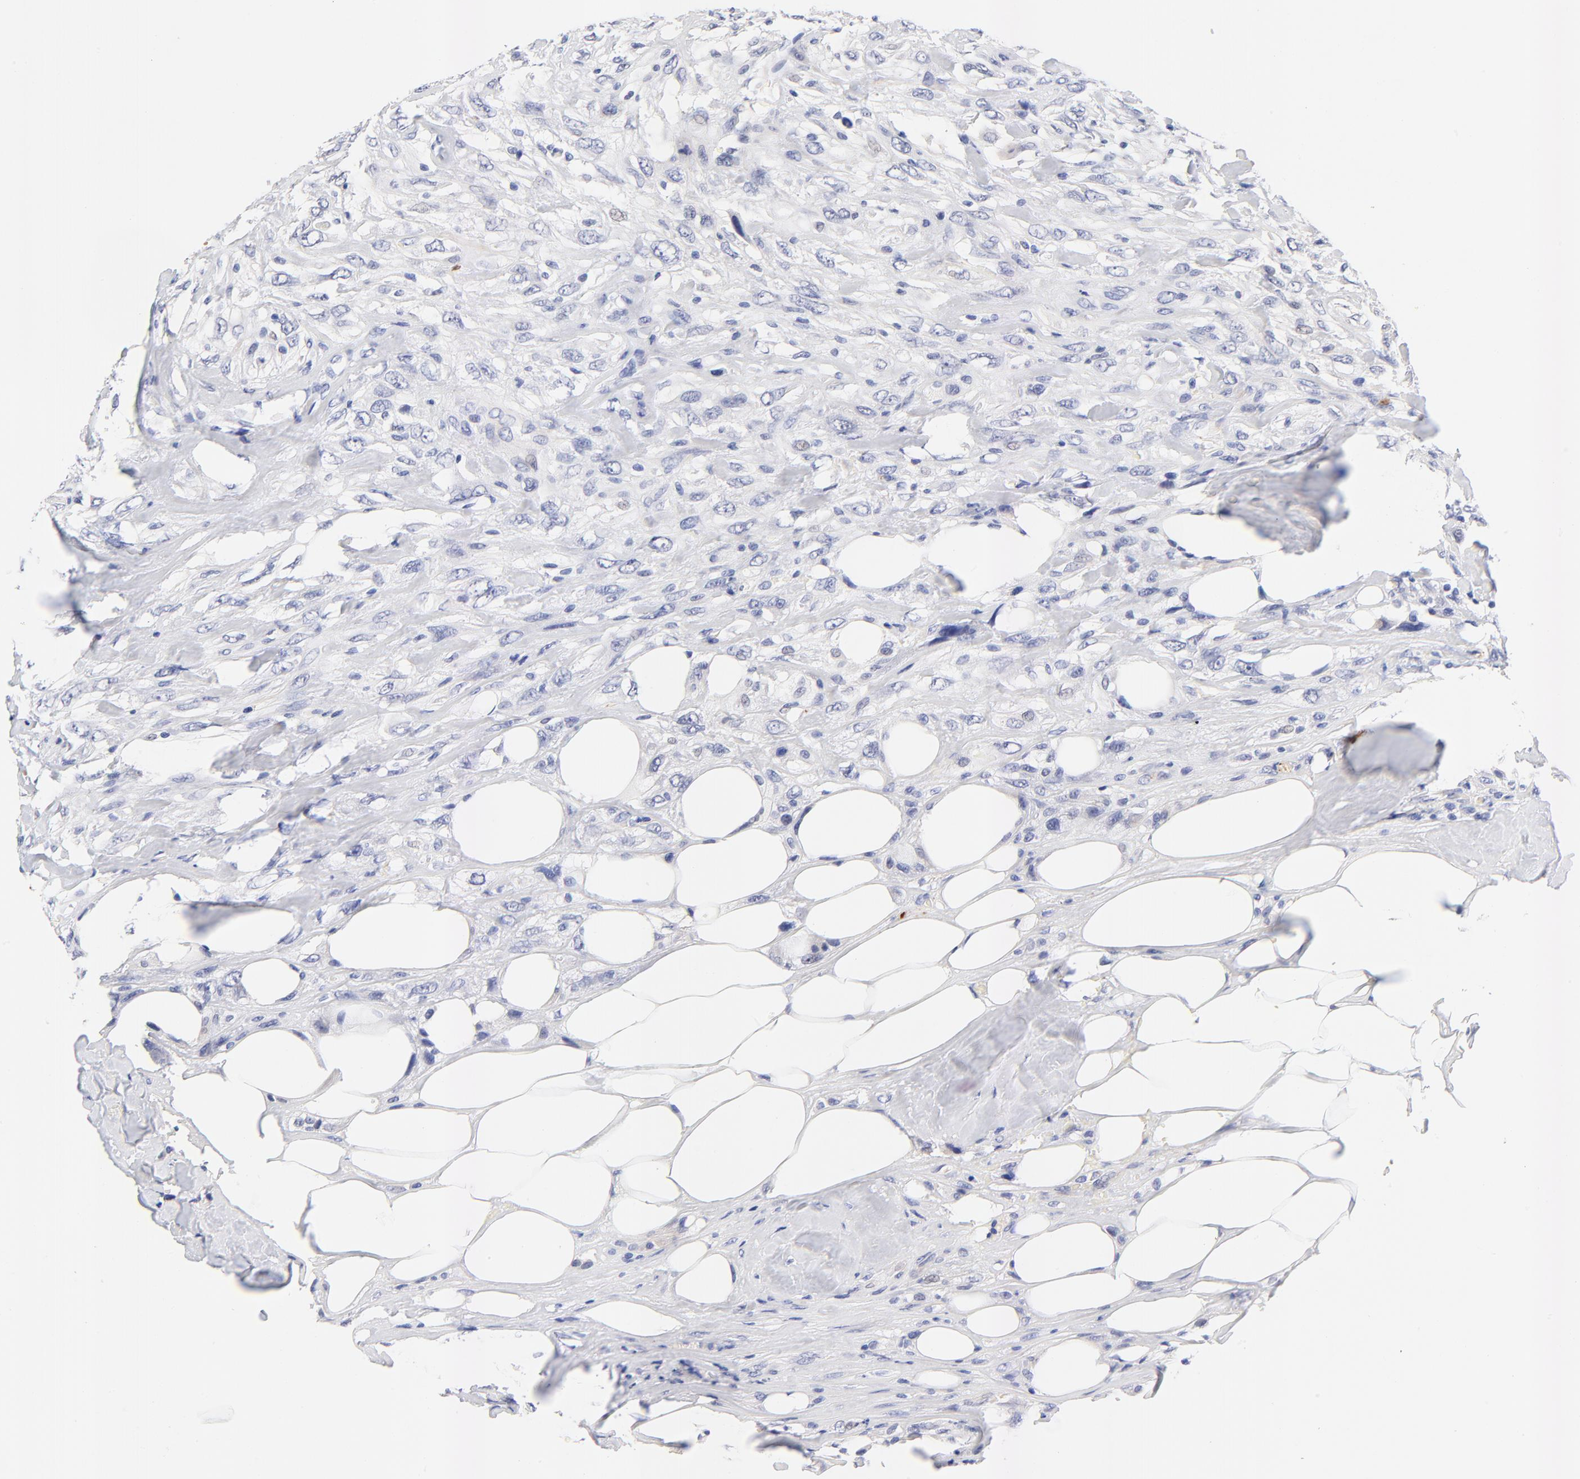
{"staining": {"intensity": "negative", "quantity": "none", "location": "none"}, "tissue": "breast cancer", "cell_type": "Tumor cells", "image_type": "cancer", "snomed": [{"axis": "morphology", "description": "Neoplasm, malignant, NOS"}, {"axis": "topography", "description": "Breast"}], "caption": "Micrograph shows no significant protein positivity in tumor cells of malignant neoplasm (breast).", "gene": "FAM117B", "patient": {"sex": "female", "age": 50}}